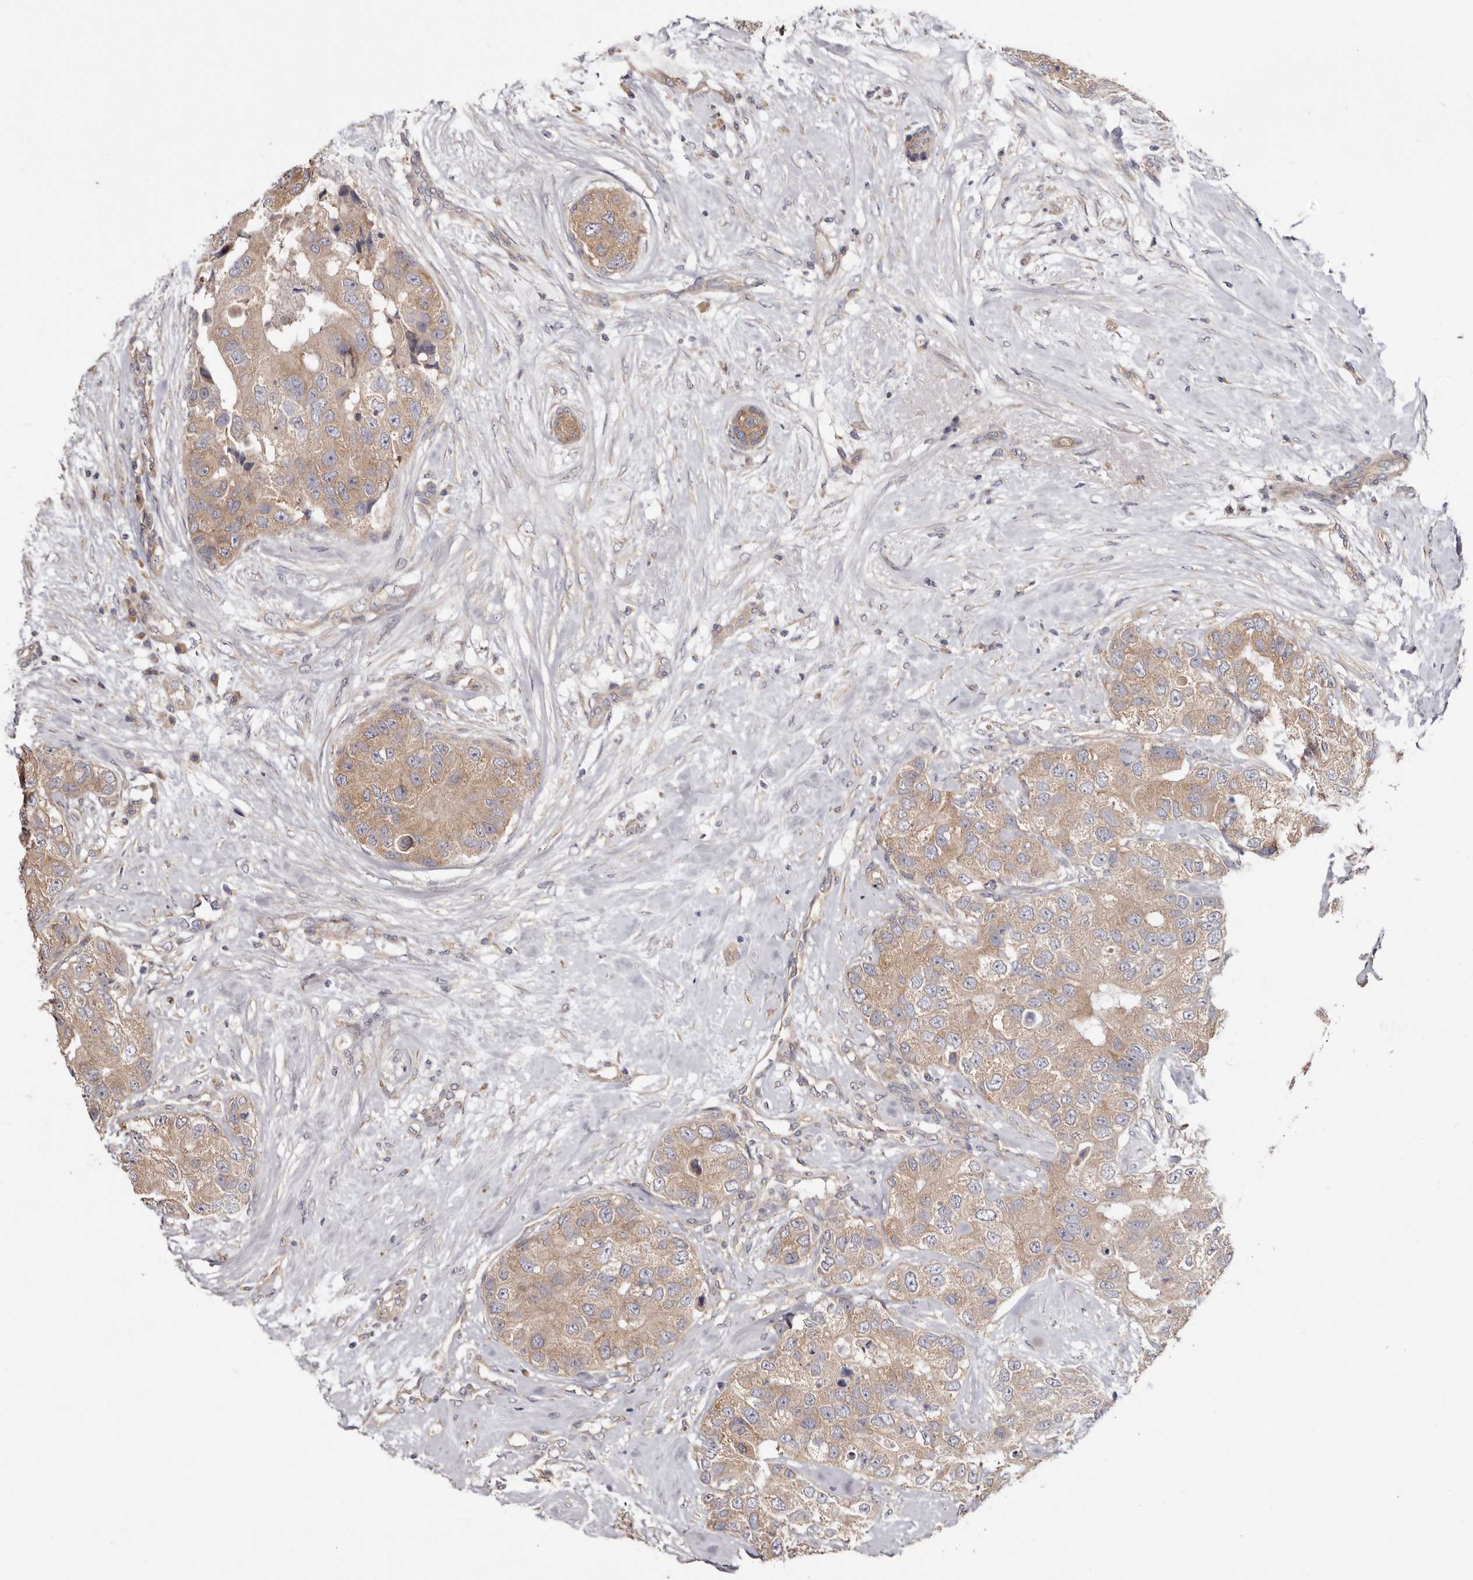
{"staining": {"intensity": "moderate", "quantity": ">75%", "location": "cytoplasmic/membranous"}, "tissue": "breast cancer", "cell_type": "Tumor cells", "image_type": "cancer", "snomed": [{"axis": "morphology", "description": "Duct carcinoma"}, {"axis": "topography", "description": "Breast"}], "caption": "This micrograph reveals infiltrating ductal carcinoma (breast) stained with immunohistochemistry to label a protein in brown. The cytoplasmic/membranous of tumor cells show moderate positivity for the protein. Nuclei are counter-stained blue.", "gene": "FAM167B", "patient": {"sex": "female", "age": 62}}